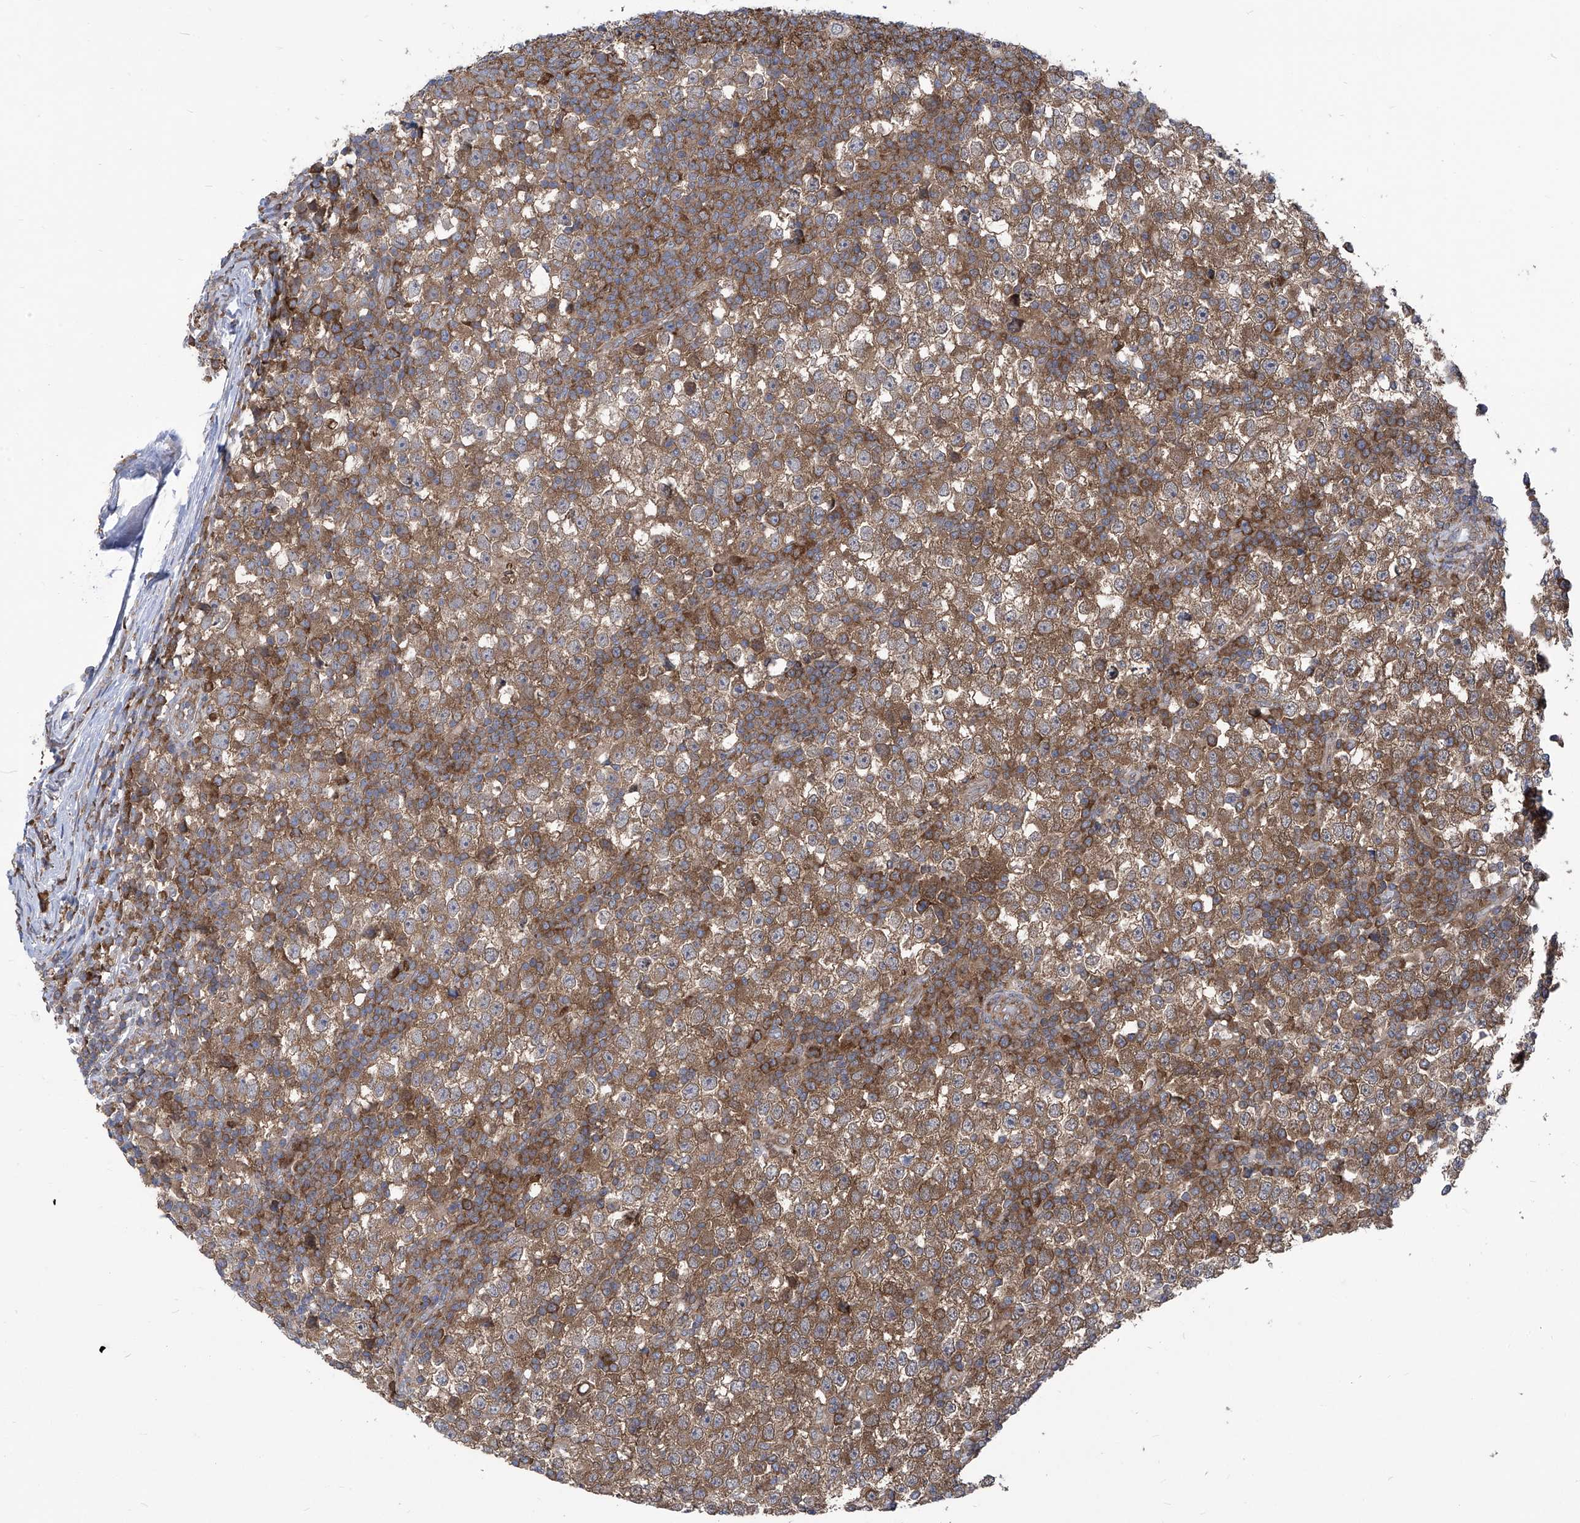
{"staining": {"intensity": "moderate", "quantity": ">75%", "location": "cytoplasmic/membranous"}, "tissue": "testis cancer", "cell_type": "Tumor cells", "image_type": "cancer", "snomed": [{"axis": "morphology", "description": "Seminoma, NOS"}, {"axis": "topography", "description": "Testis"}], "caption": "Tumor cells reveal medium levels of moderate cytoplasmic/membranous staining in approximately >75% of cells in testis cancer.", "gene": "EIF3M", "patient": {"sex": "male", "age": 65}}